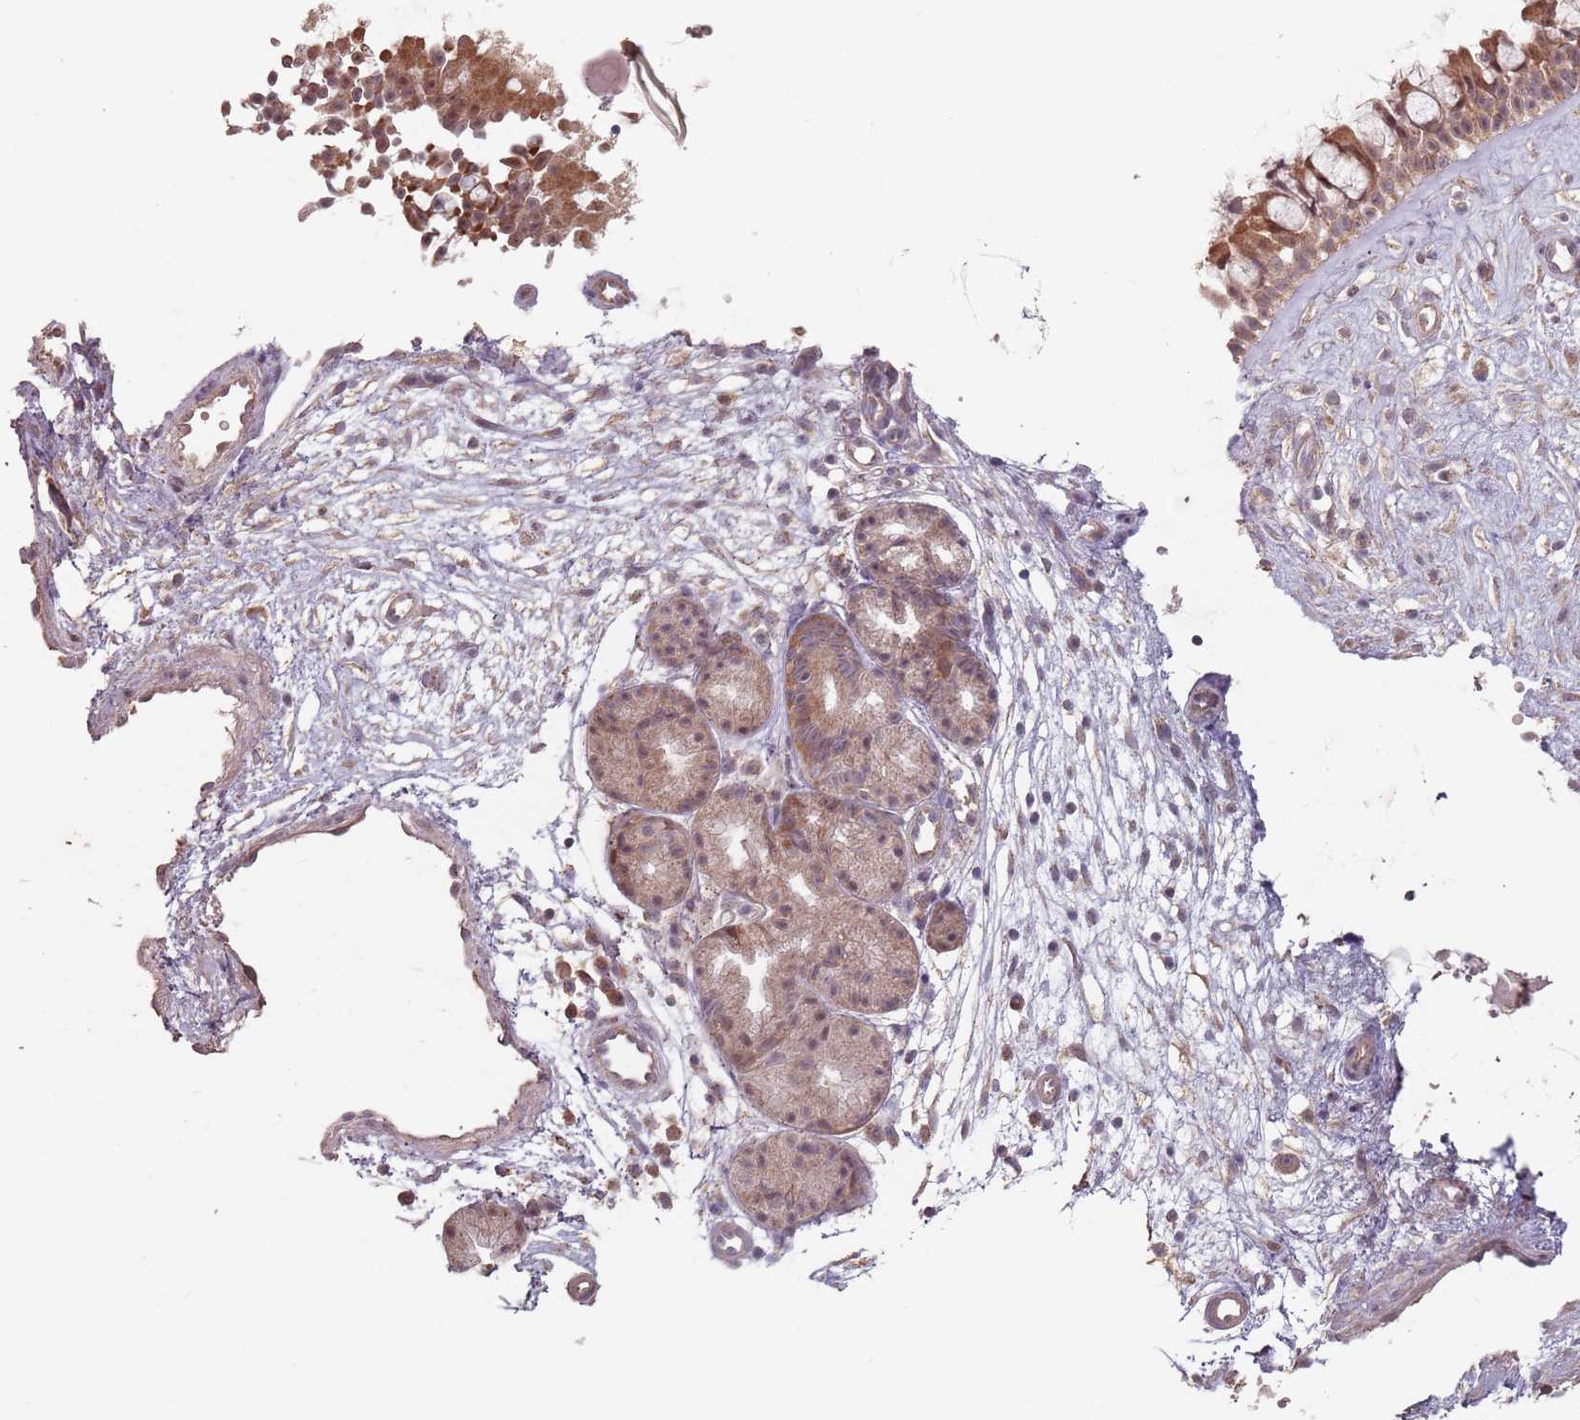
{"staining": {"intensity": "moderate", "quantity": ">75%", "location": "cytoplasmic/membranous"}, "tissue": "nasopharynx", "cell_type": "Respiratory epithelial cells", "image_type": "normal", "snomed": [{"axis": "morphology", "description": "Normal tissue, NOS"}, {"axis": "topography", "description": "Nasopharynx"}], "caption": "Brown immunohistochemical staining in benign nasopharynx exhibits moderate cytoplasmic/membranous staining in about >75% of respiratory epithelial cells.", "gene": "VPS52", "patient": {"sex": "male", "age": 32}}